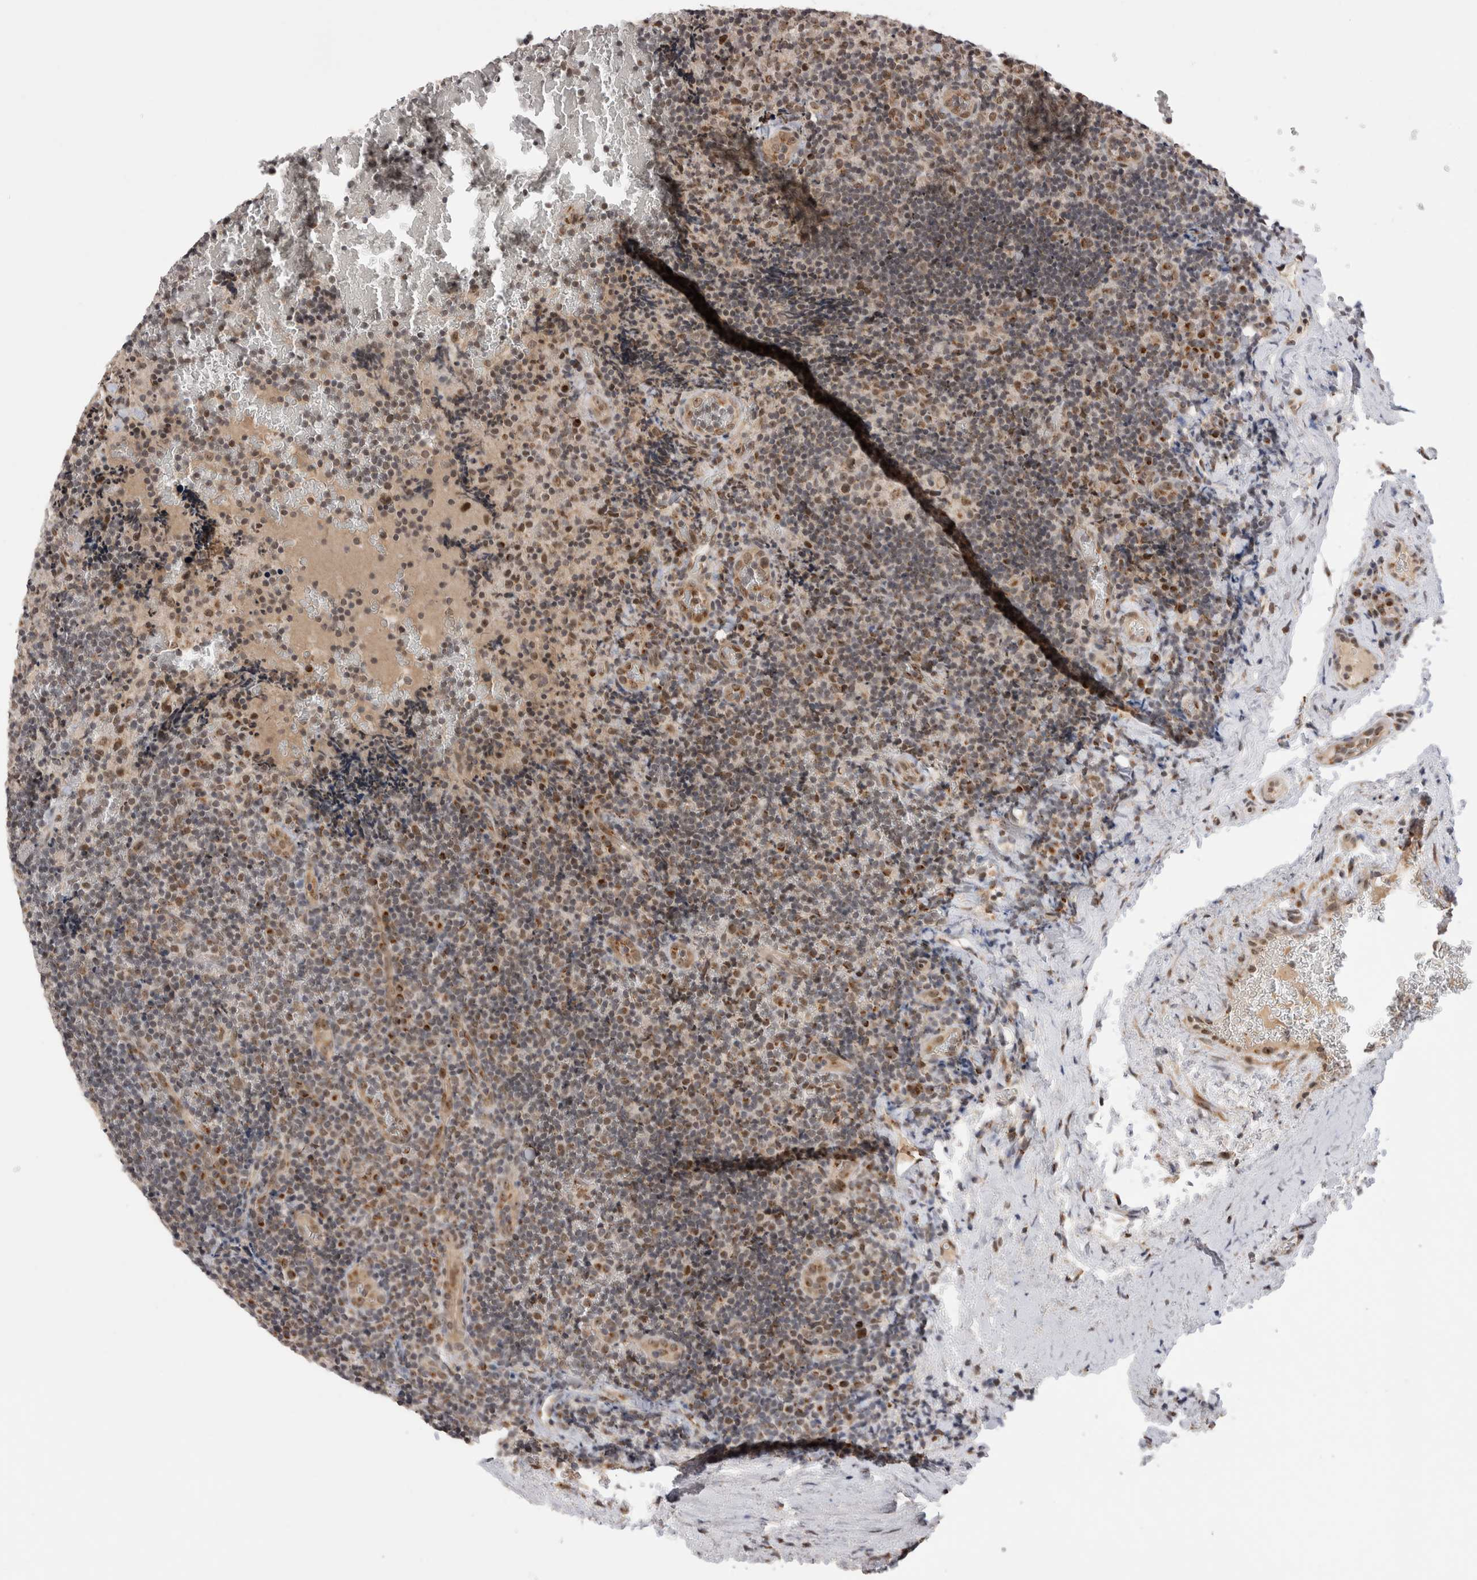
{"staining": {"intensity": "moderate", "quantity": "25%-75%", "location": "nuclear"}, "tissue": "lymphoma", "cell_type": "Tumor cells", "image_type": "cancer", "snomed": [{"axis": "morphology", "description": "Malignant lymphoma, non-Hodgkin's type, High grade"}, {"axis": "topography", "description": "Tonsil"}], "caption": "A high-resolution histopathology image shows immunohistochemistry (IHC) staining of malignant lymphoma, non-Hodgkin's type (high-grade), which displays moderate nuclear staining in approximately 25%-75% of tumor cells.", "gene": "TMEM65", "patient": {"sex": "female", "age": 36}}